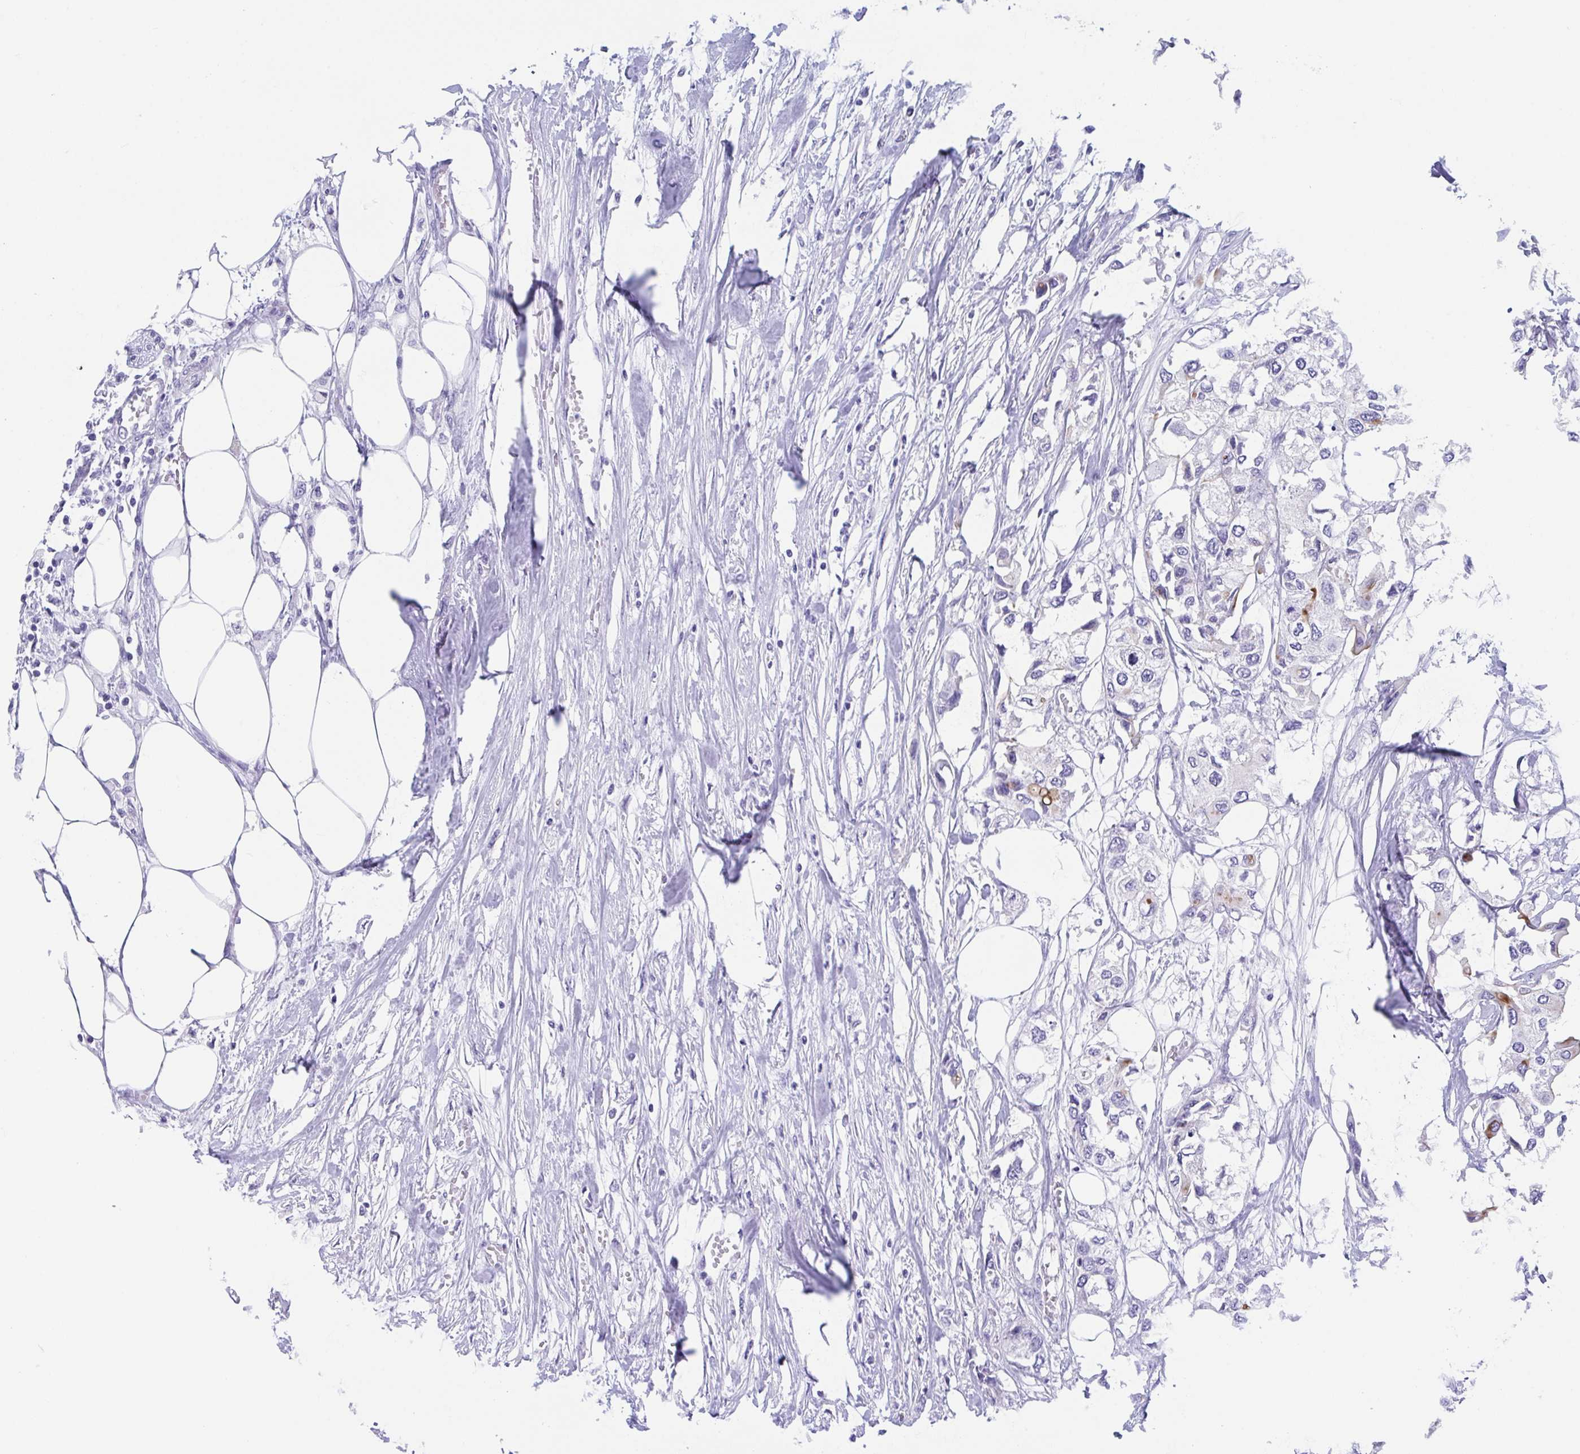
{"staining": {"intensity": "moderate", "quantity": "<25%", "location": "cytoplasmic/membranous"}, "tissue": "urothelial cancer", "cell_type": "Tumor cells", "image_type": "cancer", "snomed": [{"axis": "morphology", "description": "Urothelial carcinoma, High grade"}, {"axis": "topography", "description": "Urinary bladder"}], "caption": "Brown immunohistochemical staining in urothelial cancer exhibits moderate cytoplasmic/membranous expression in about <25% of tumor cells. (DAB (3,3'-diaminobenzidine) IHC, brown staining for protein, blue staining for nuclei).", "gene": "TTC30B", "patient": {"sex": "male", "age": 64}}